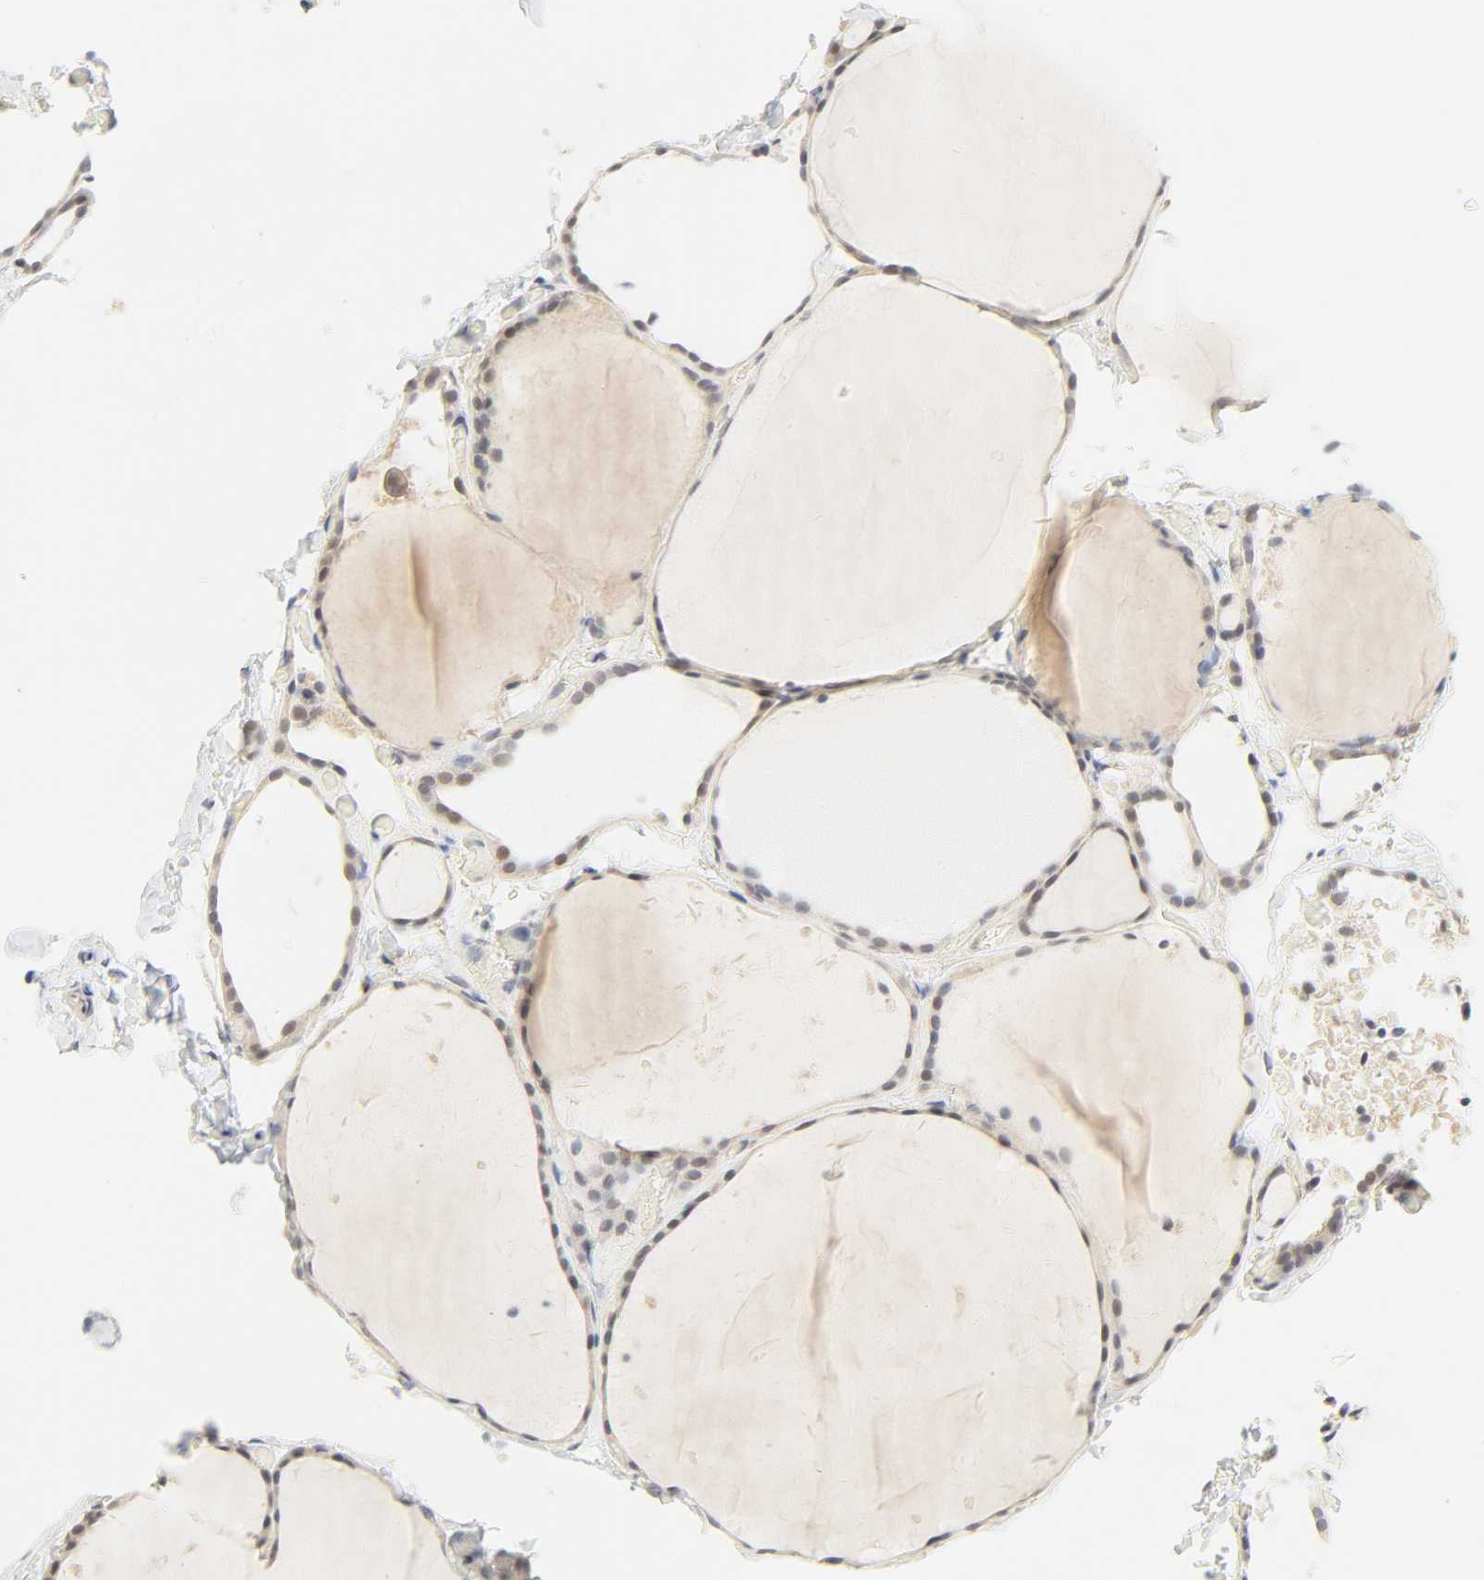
{"staining": {"intensity": "weak", "quantity": "25%-75%", "location": "cytoplasmic/membranous"}, "tissue": "thyroid gland", "cell_type": "Glandular cells", "image_type": "normal", "snomed": [{"axis": "morphology", "description": "Normal tissue, NOS"}, {"axis": "topography", "description": "Thyroid gland"}], "caption": "The photomicrograph displays immunohistochemical staining of benign thyroid gland. There is weak cytoplasmic/membranous positivity is appreciated in approximately 25%-75% of glandular cells.", "gene": "ACSS2", "patient": {"sex": "female", "age": 22}}